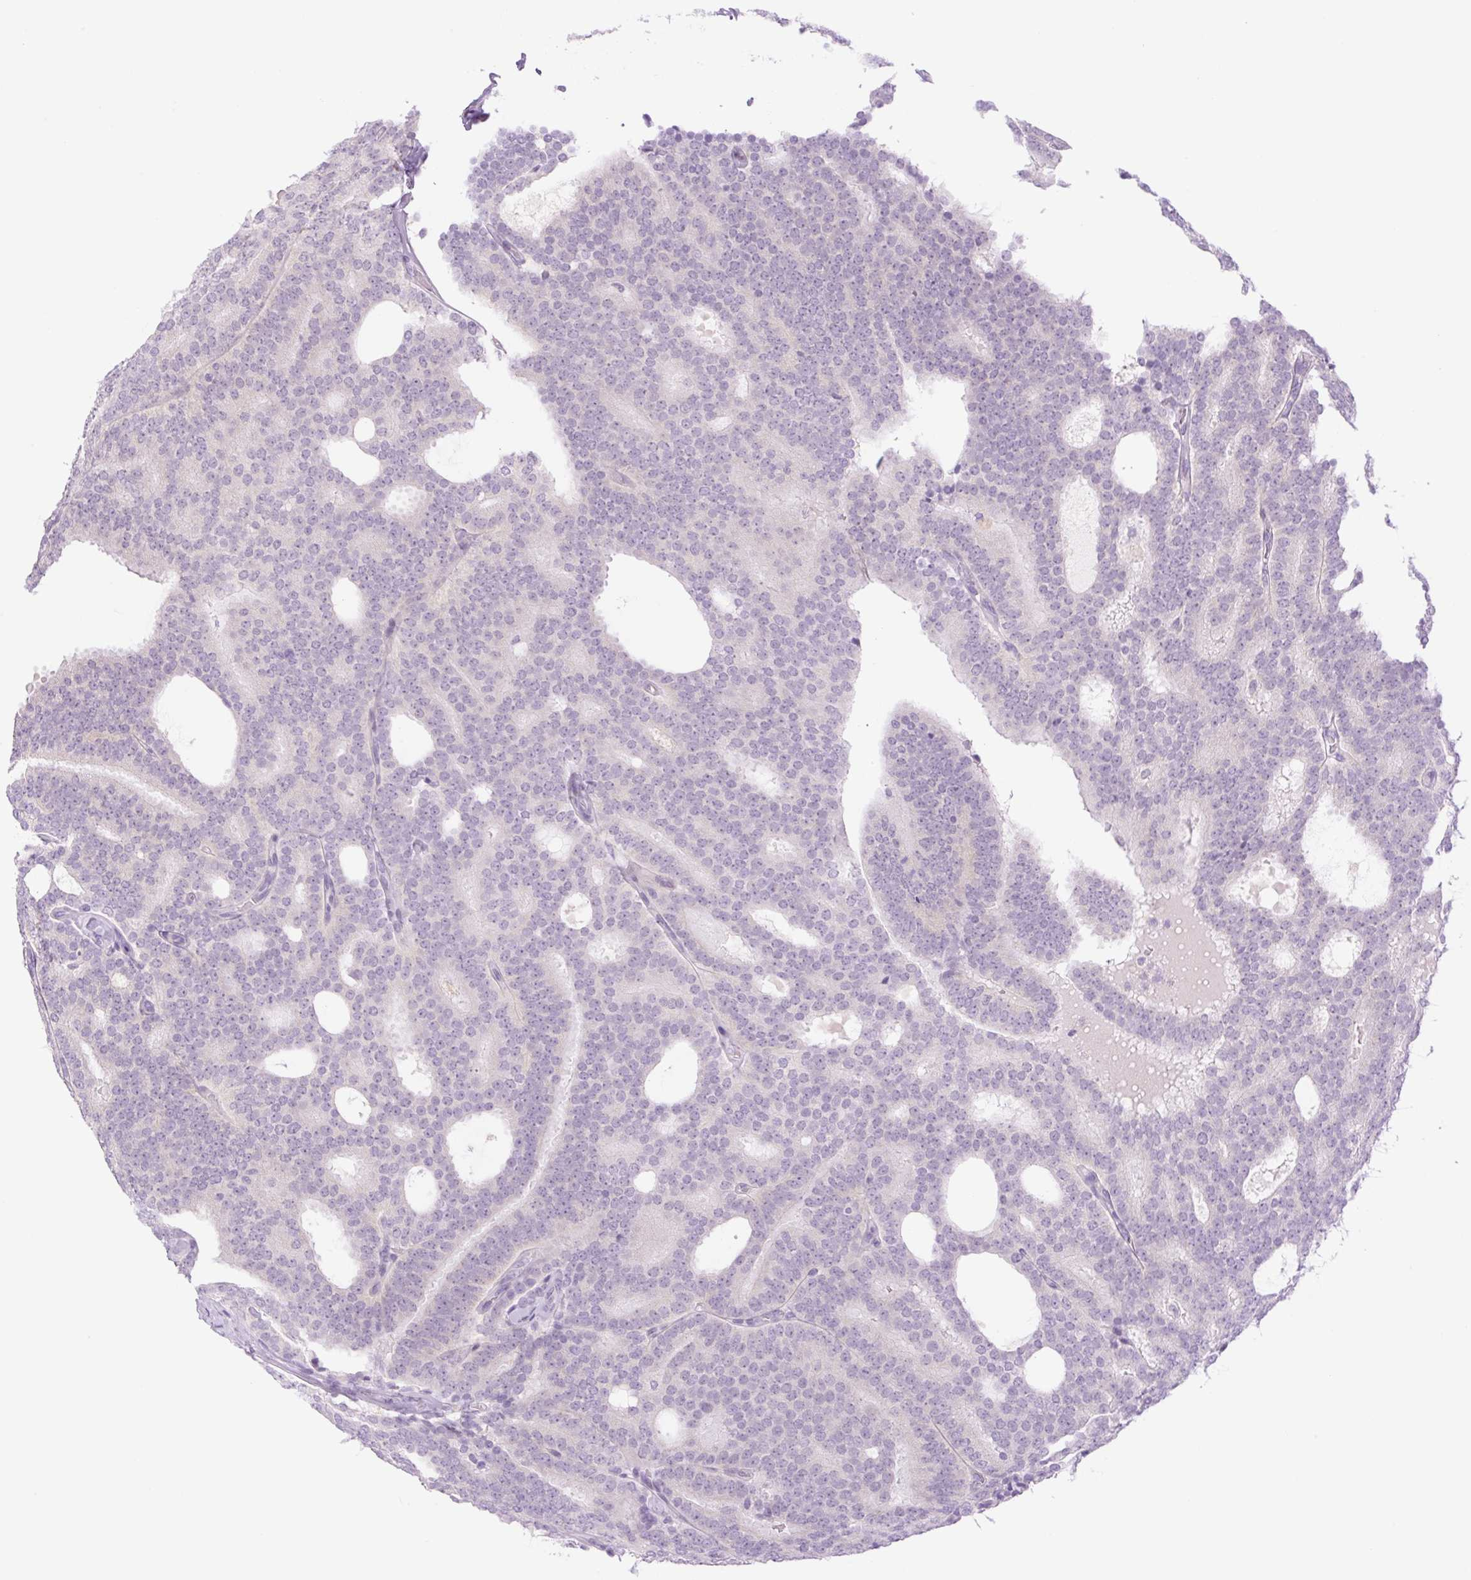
{"staining": {"intensity": "negative", "quantity": "none", "location": "none"}, "tissue": "prostate cancer", "cell_type": "Tumor cells", "image_type": "cancer", "snomed": [{"axis": "morphology", "description": "Adenocarcinoma, High grade"}, {"axis": "topography", "description": "Prostate"}], "caption": "This micrograph is of prostate cancer stained with immunohistochemistry to label a protein in brown with the nuclei are counter-stained blue. There is no staining in tumor cells. Nuclei are stained in blue.", "gene": "SPRYD4", "patient": {"sex": "male", "age": 65}}